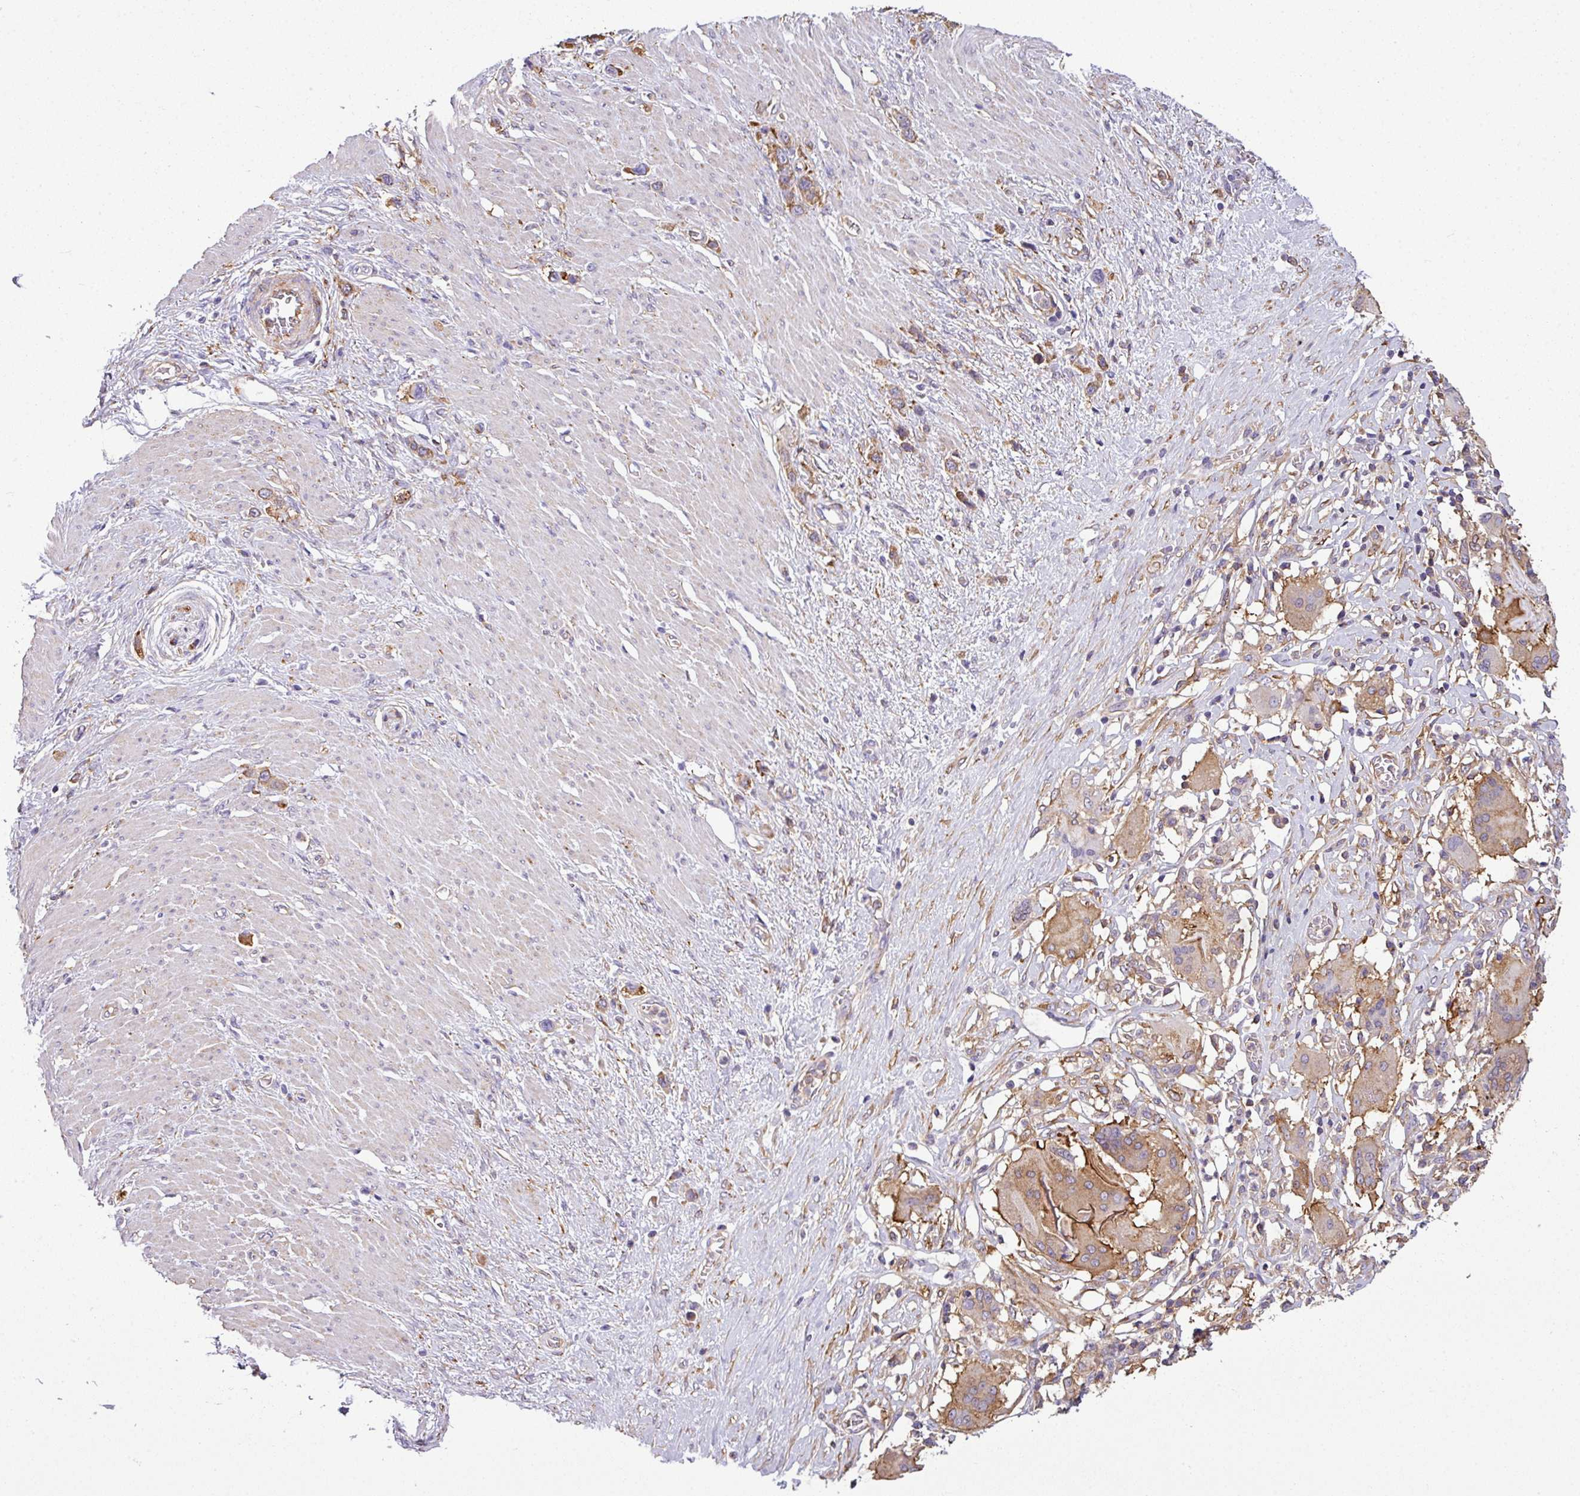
{"staining": {"intensity": "moderate", "quantity": "25%-75%", "location": "cytoplasmic/membranous"}, "tissue": "stomach cancer", "cell_type": "Tumor cells", "image_type": "cancer", "snomed": [{"axis": "morphology", "description": "Adenocarcinoma, NOS"}, {"axis": "morphology", "description": "Adenocarcinoma, High grade"}, {"axis": "topography", "description": "Stomach, upper"}, {"axis": "topography", "description": "Stomach, lower"}], "caption": "Protein expression analysis of stomach cancer shows moderate cytoplasmic/membranous expression in about 25%-75% of tumor cells. (Stains: DAB in brown, nuclei in blue, Microscopy: brightfield microscopy at high magnification).", "gene": "XNDC1N", "patient": {"sex": "female", "age": 65}}